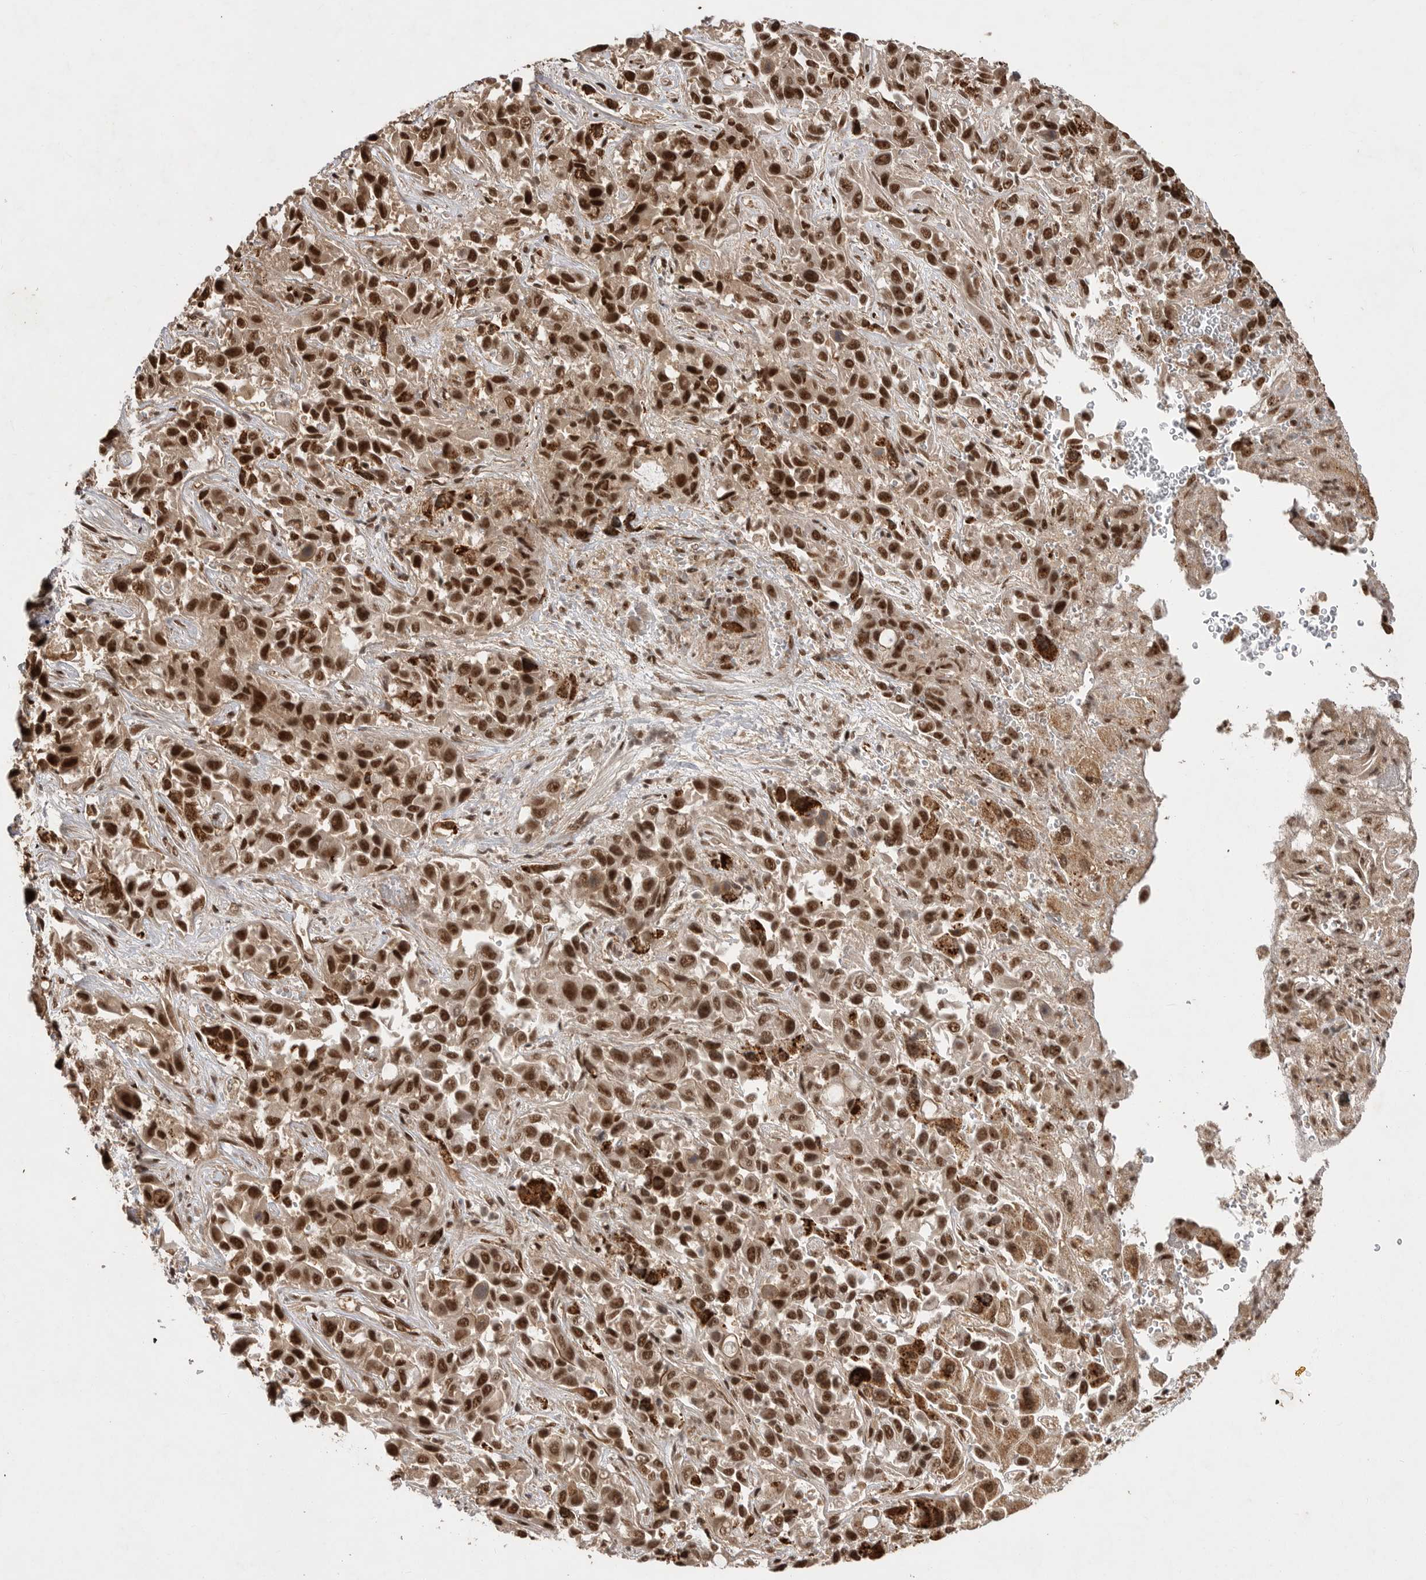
{"staining": {"intensity": "strong", "quantity": ">75%", "location": "cytoplasmic/membranous,nuclear"}, "tissue": "liver cancer", "cell_type": "Tumor cells", "image_type": "cancer", "snomed": [{"axis": "morphology", "description": "Cholangiocarcinoma"}, {"axis": "topography", "description": "Liver"}], "caption": "Cholangiocarcinoma (liver) was stained to show a protein in brown. There is high levels of strong cytoplasmic/membranous and nuclear staining in approximately >75% of tumor cells.", "gene": "PPP1R8", "patient": {"sex": "female", "age": 52}}